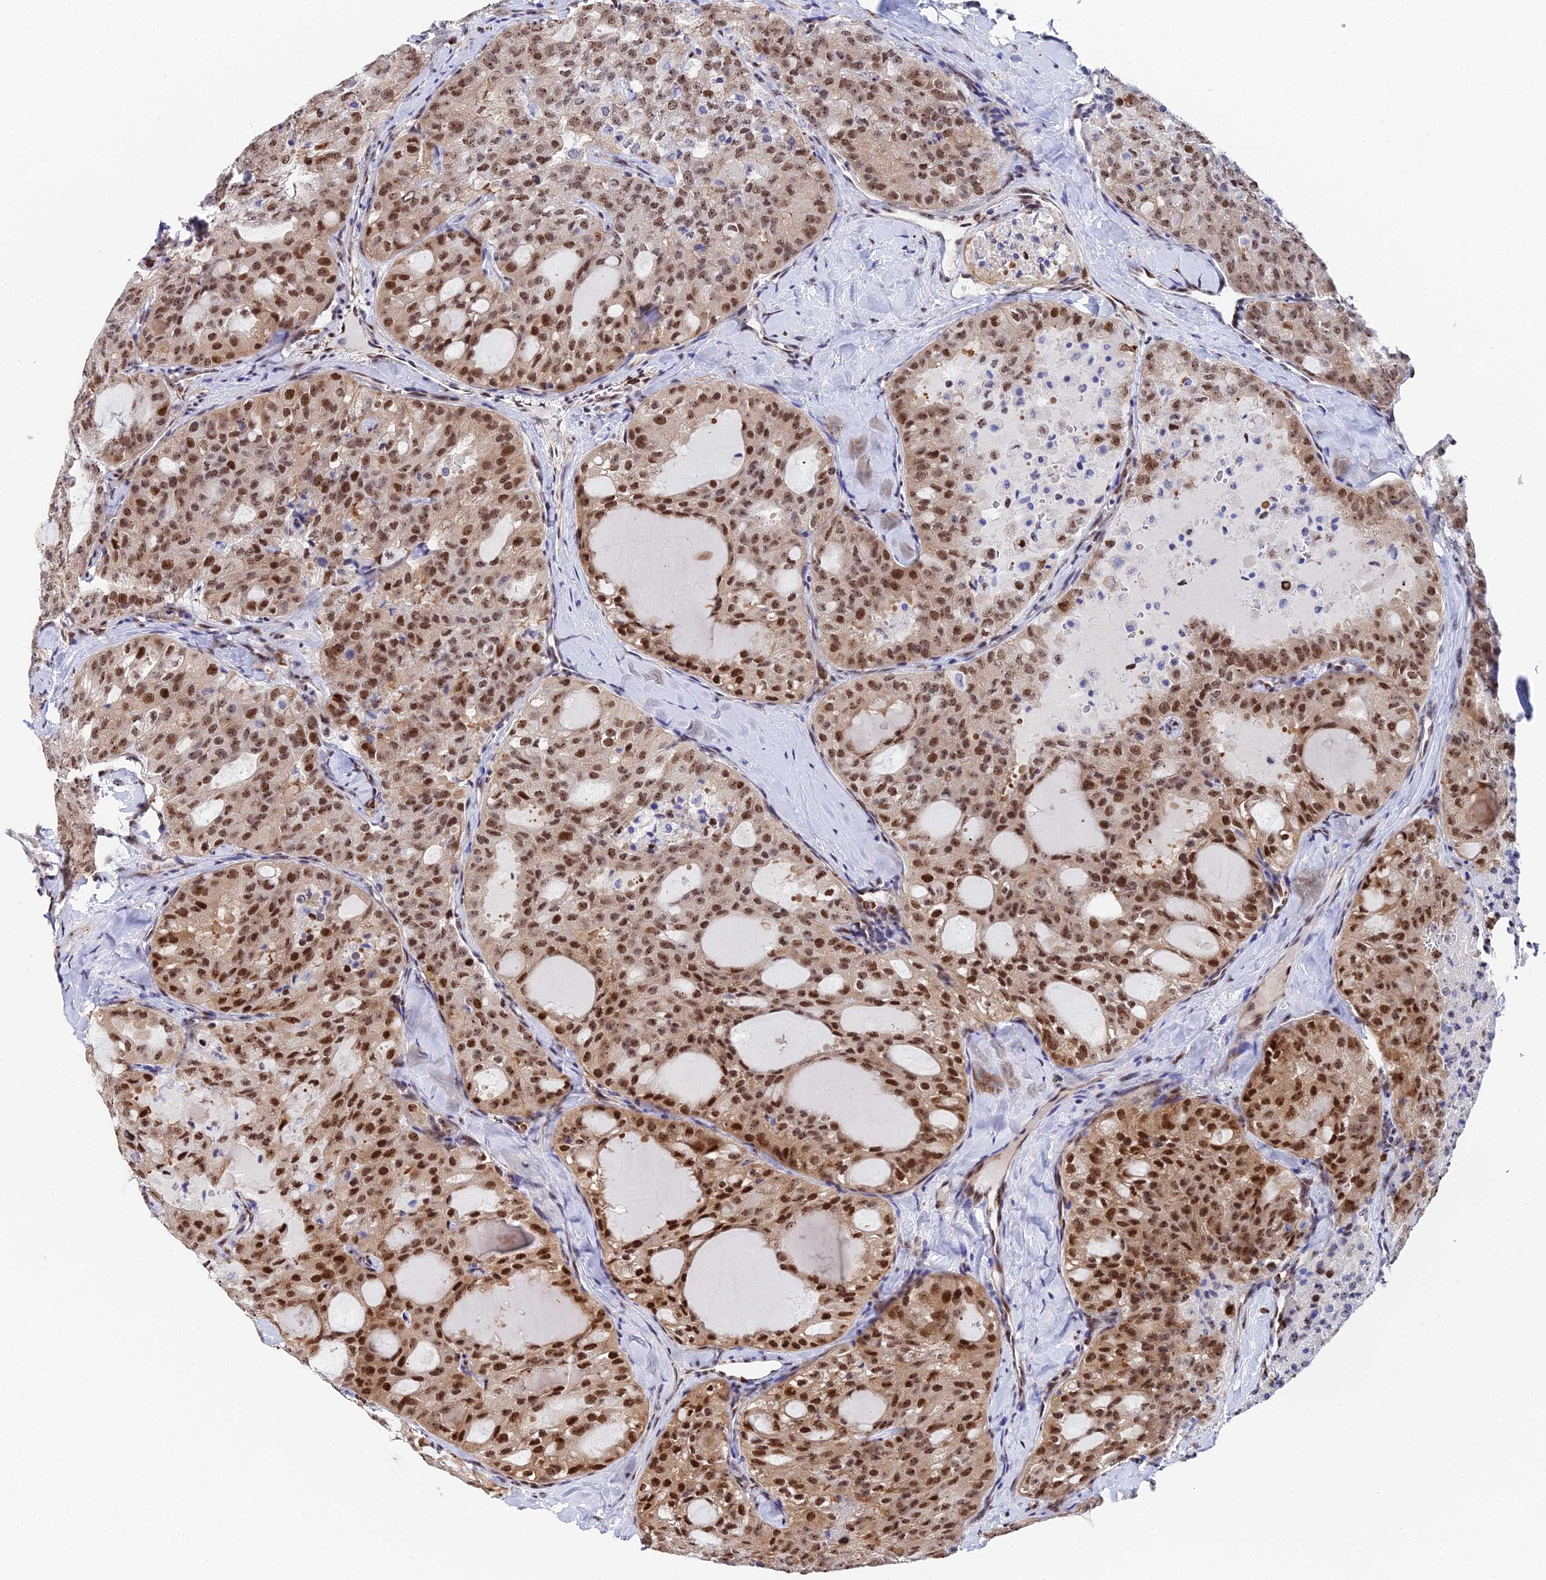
{"staining": {"intensity": "strong", "quantity": ">75%", "location": "nuclear"}, "tissue": "thyroid cancer", "cell_type": "Tumor cells", "image_type": "cancer", "snomed": [{"axis": "morphology", "description": "Follicular adenoma carcinoma, NOS"}, {"axis": "topography", "description": "Thyroid gland"}], "caption": "Immunohistochemical staining of human follicular adenoma carcinoma (thyroid) reveals high levels of strong nuclear staining in about >75% of tumor cells.", "gene": "TIFA", "patient": {"sex": "male", "age": 75}}